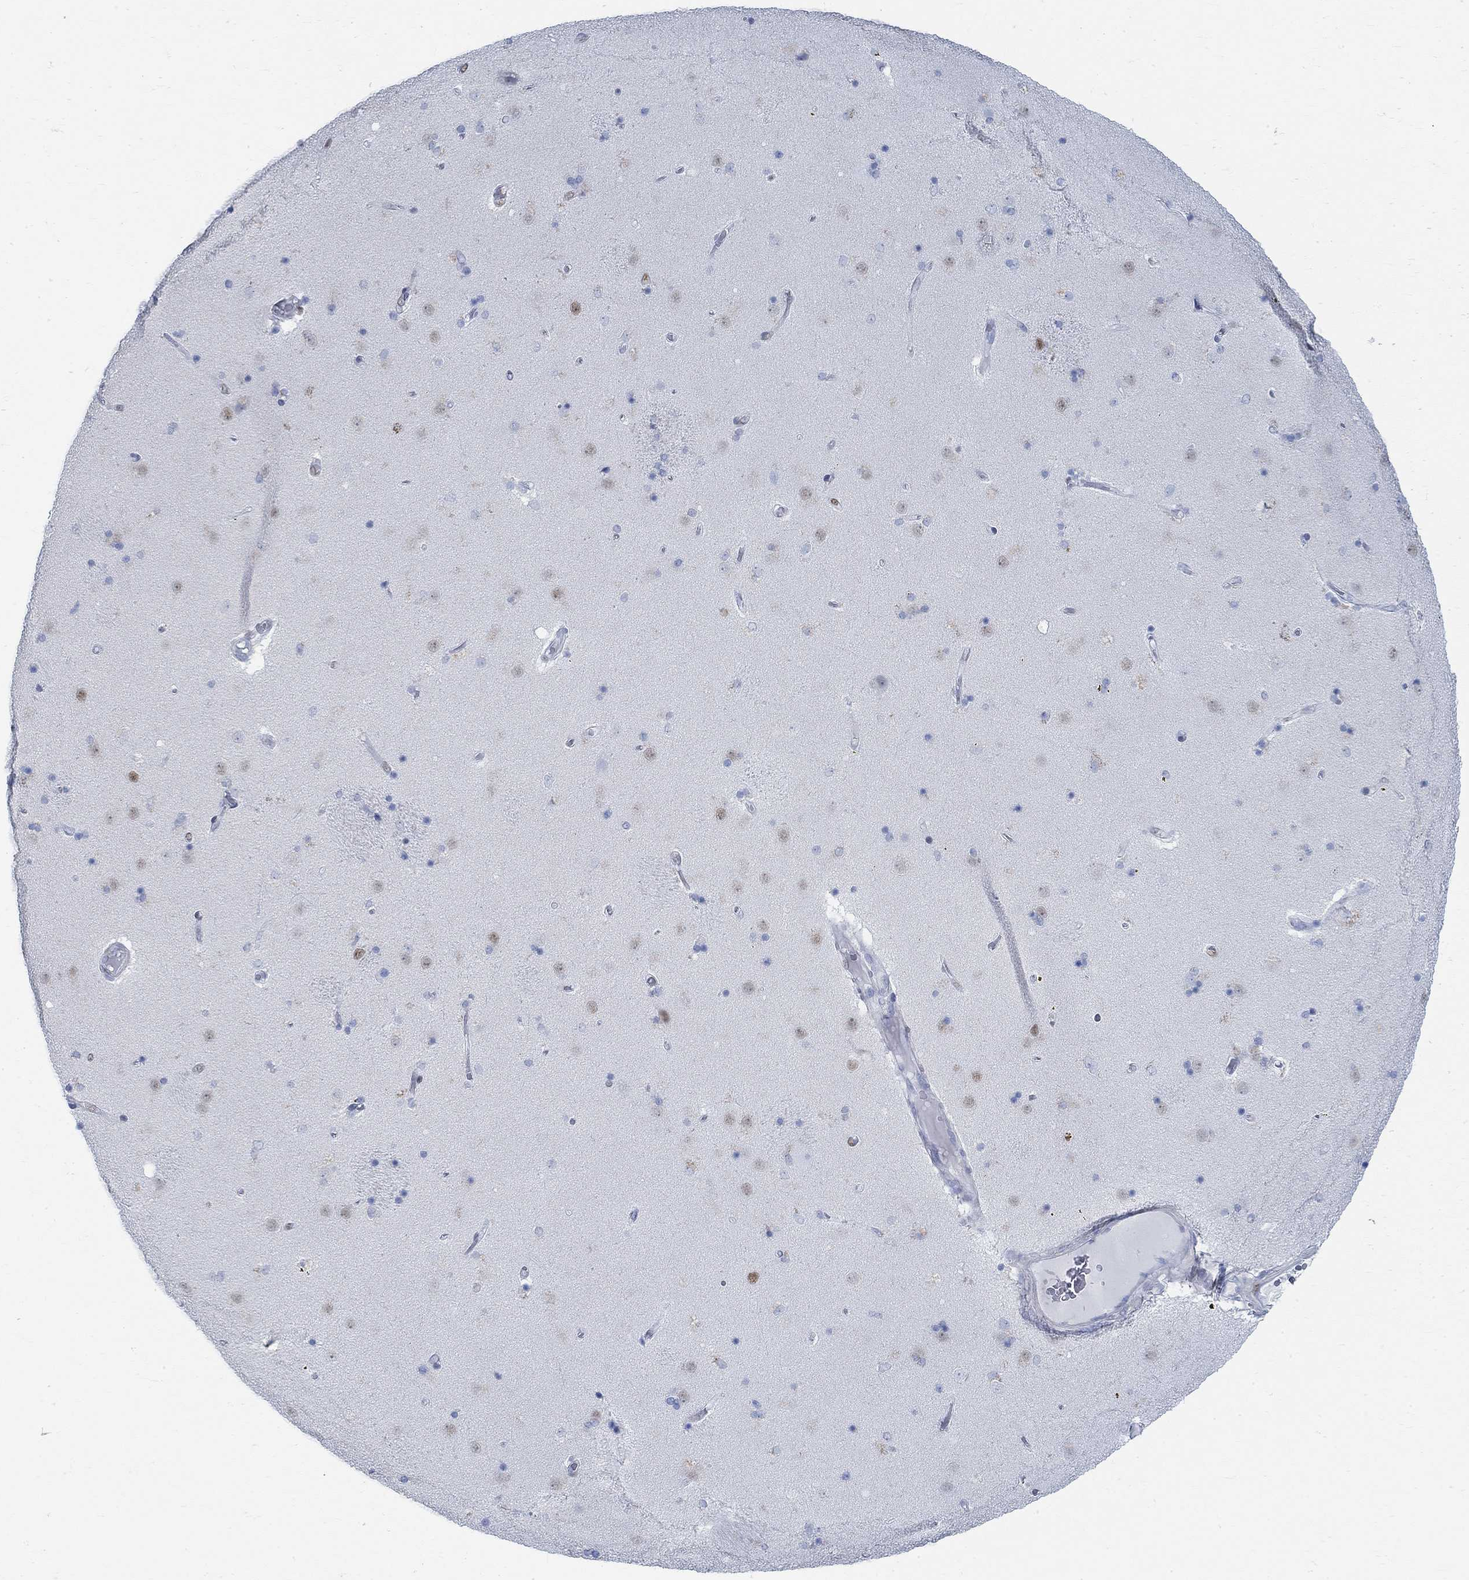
{"staining": {"intensity": "negative", "quantity": "none", "location": "none"}, "tissue": "caudate", "cell_type": "Glial cells", "image_type": "normal", "snomed": [{"axis": "morphology", "description": "Normal tissue, NOS"}, {"axis": "topography", "description": "Lateral ventricle wall"}], "caption": "This is an immunohistochemistry micrograph of unremarkable caudate. There is no expression in glial cells.", "gene": "RBM20", "patient": {"sex": "male", "age": 54}}